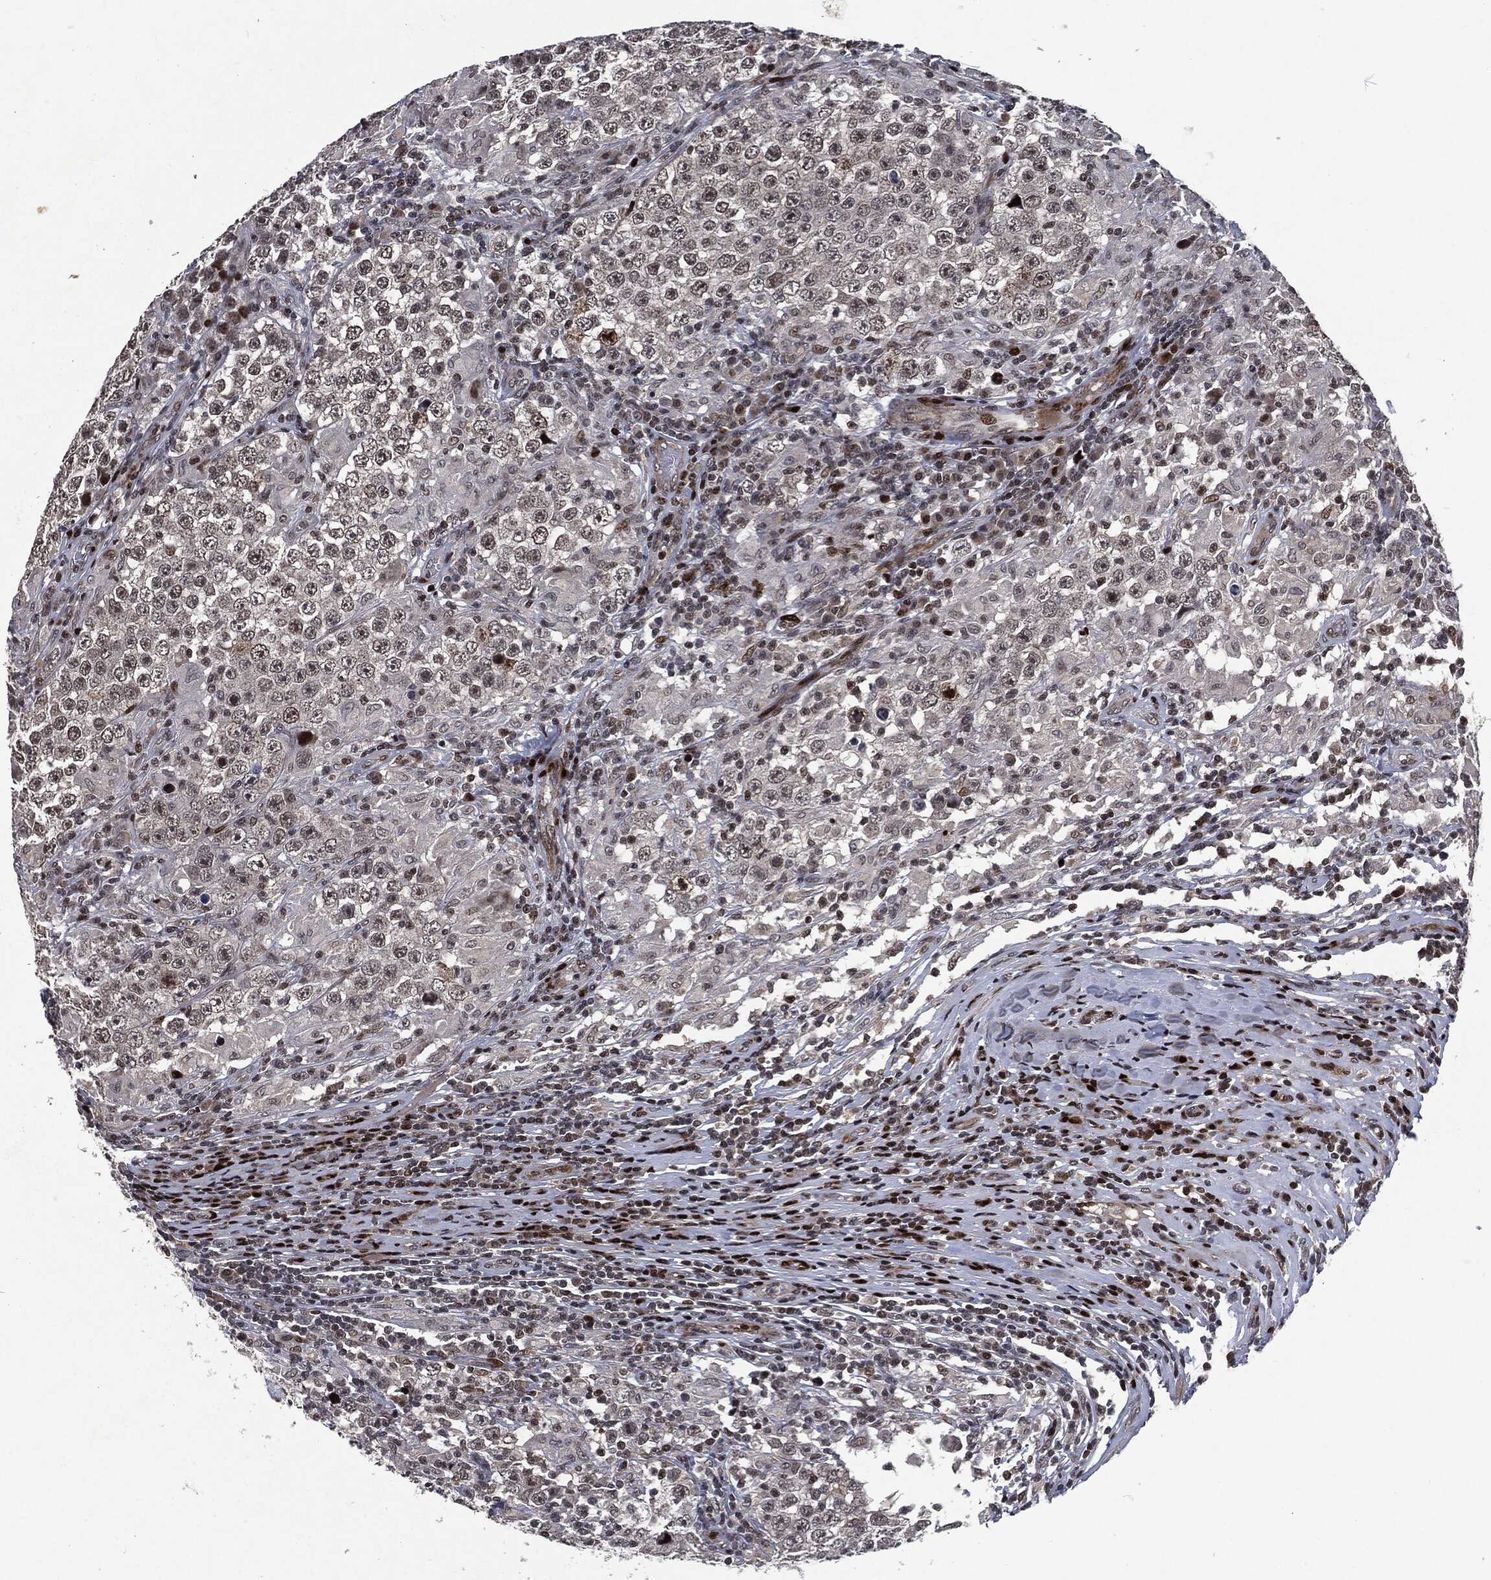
{"staining": {"intensity": "negative", "quantity": "none", "location": "none"}, "tissue": "testis cancer", "cell_type": "Tumor cells", "image_type": "cancer", "snomed": [{"axis": "morphology", "description": "Seminoma, NOS"}, {"axis": "morphology", "description": "Carcinoma, Embryonal, NOS"}, {"axis": "topography", "description": "Testis"}], "caption": "Immunohistochemistry of human testis cancer (seminoma) demonstrates no staining in tumor cells.", "gene": "EGFR", "patient": {"sex": "male", "age": 41}}